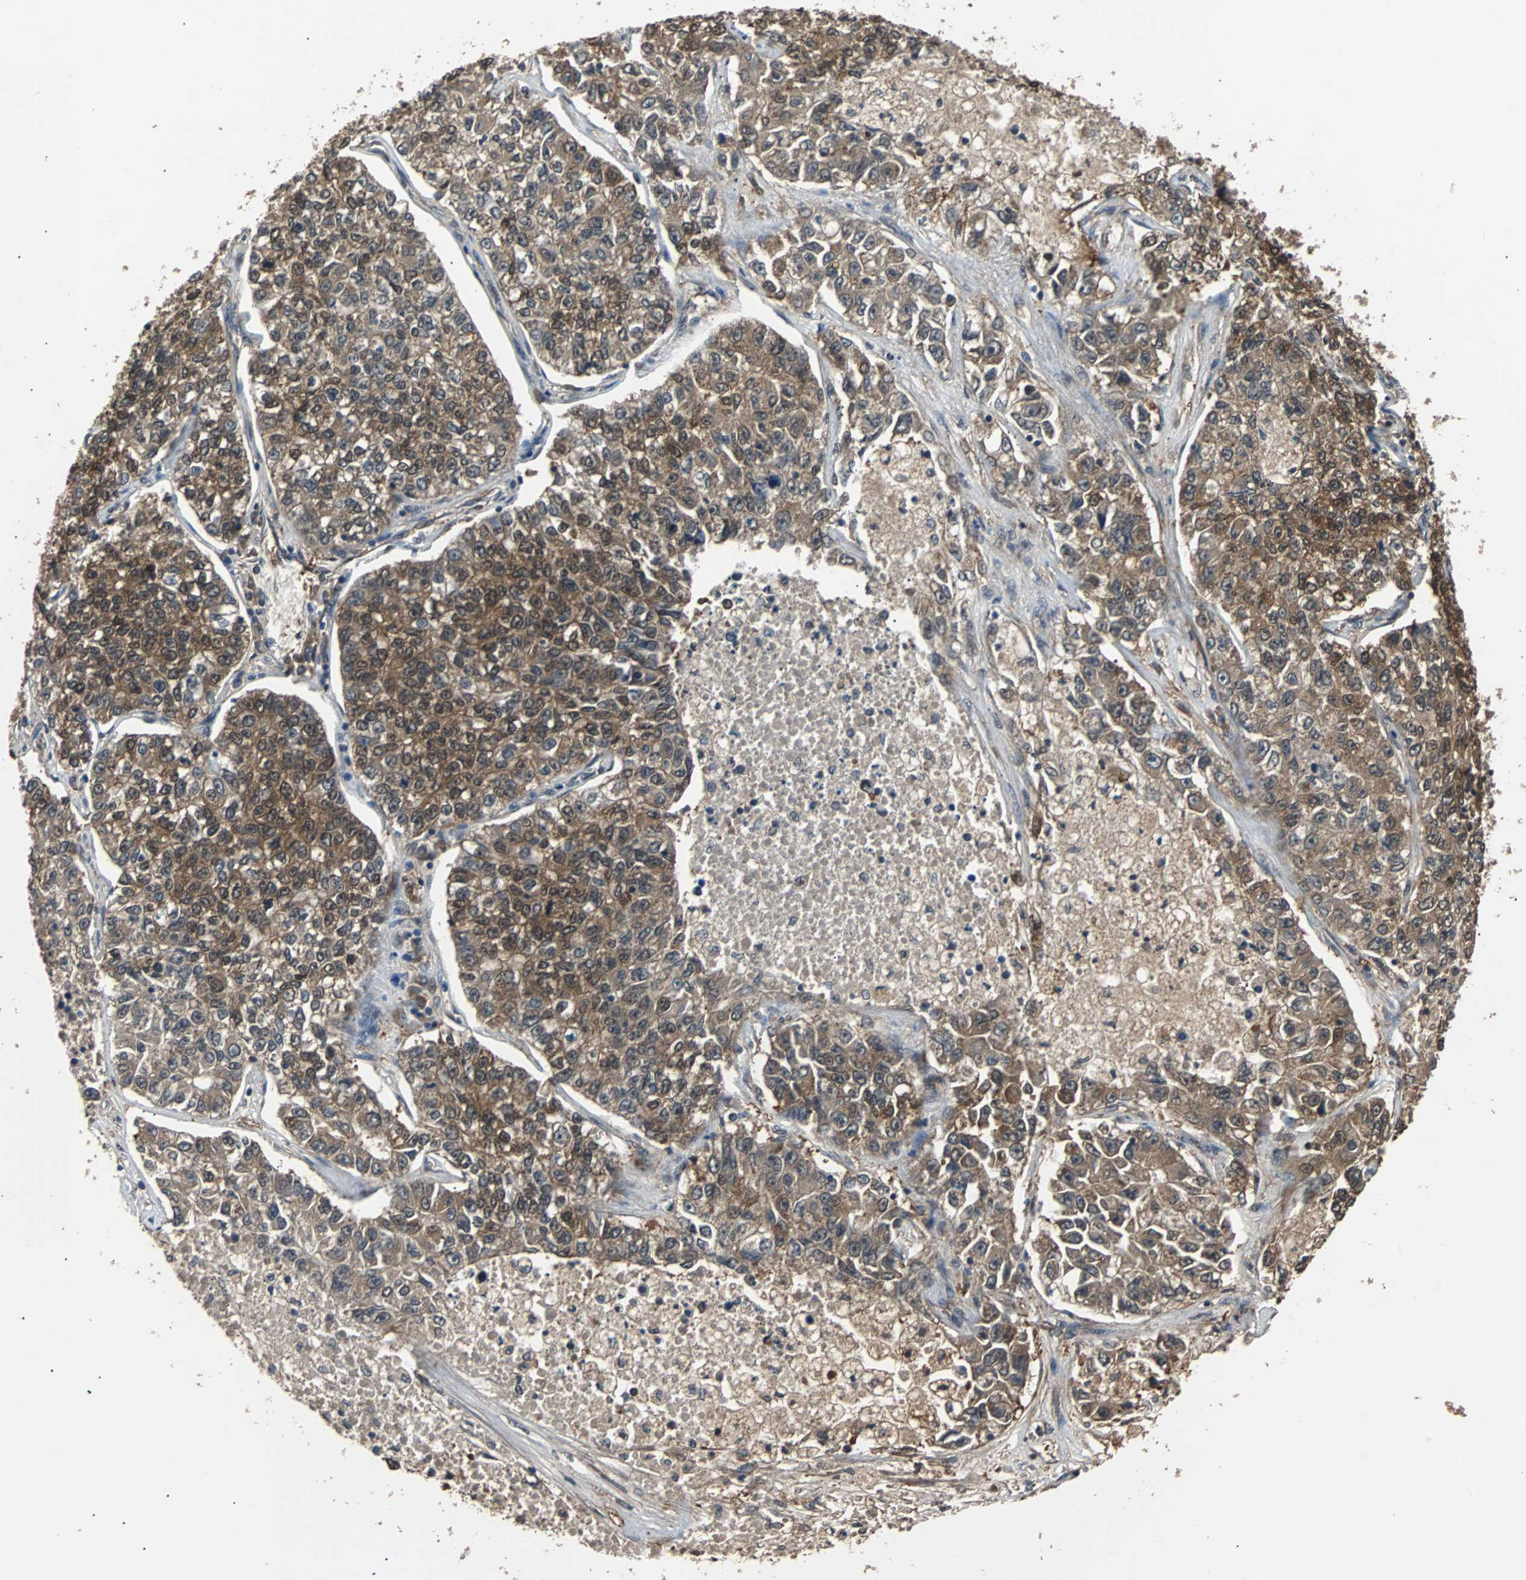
{"staining": {"intensity": "moderate", "quantity": ">75%", "location": "cytoplasmic/membranous,nuclear"}, "tissue": "lung cancer", "cell_type": "Tumor cells", "image_type": "cancer", "snomed": [{"axis": "morphology", "description": "Adenocarcinoma, NOS"}, {"axis": "topography", "description": "Lung"}], "caption": "IHC (DAB (3,3'-diaminobenzidine)) staining of human lung cancer (adenocarcinoma) exhibits moderate cytoplasmic/membranous and nuclear protein staining in about >75% of tumor cells. Nuclei are stained in blue.", "gene": "PRDX6", "patient": {"sex": "male", "age": 49}}